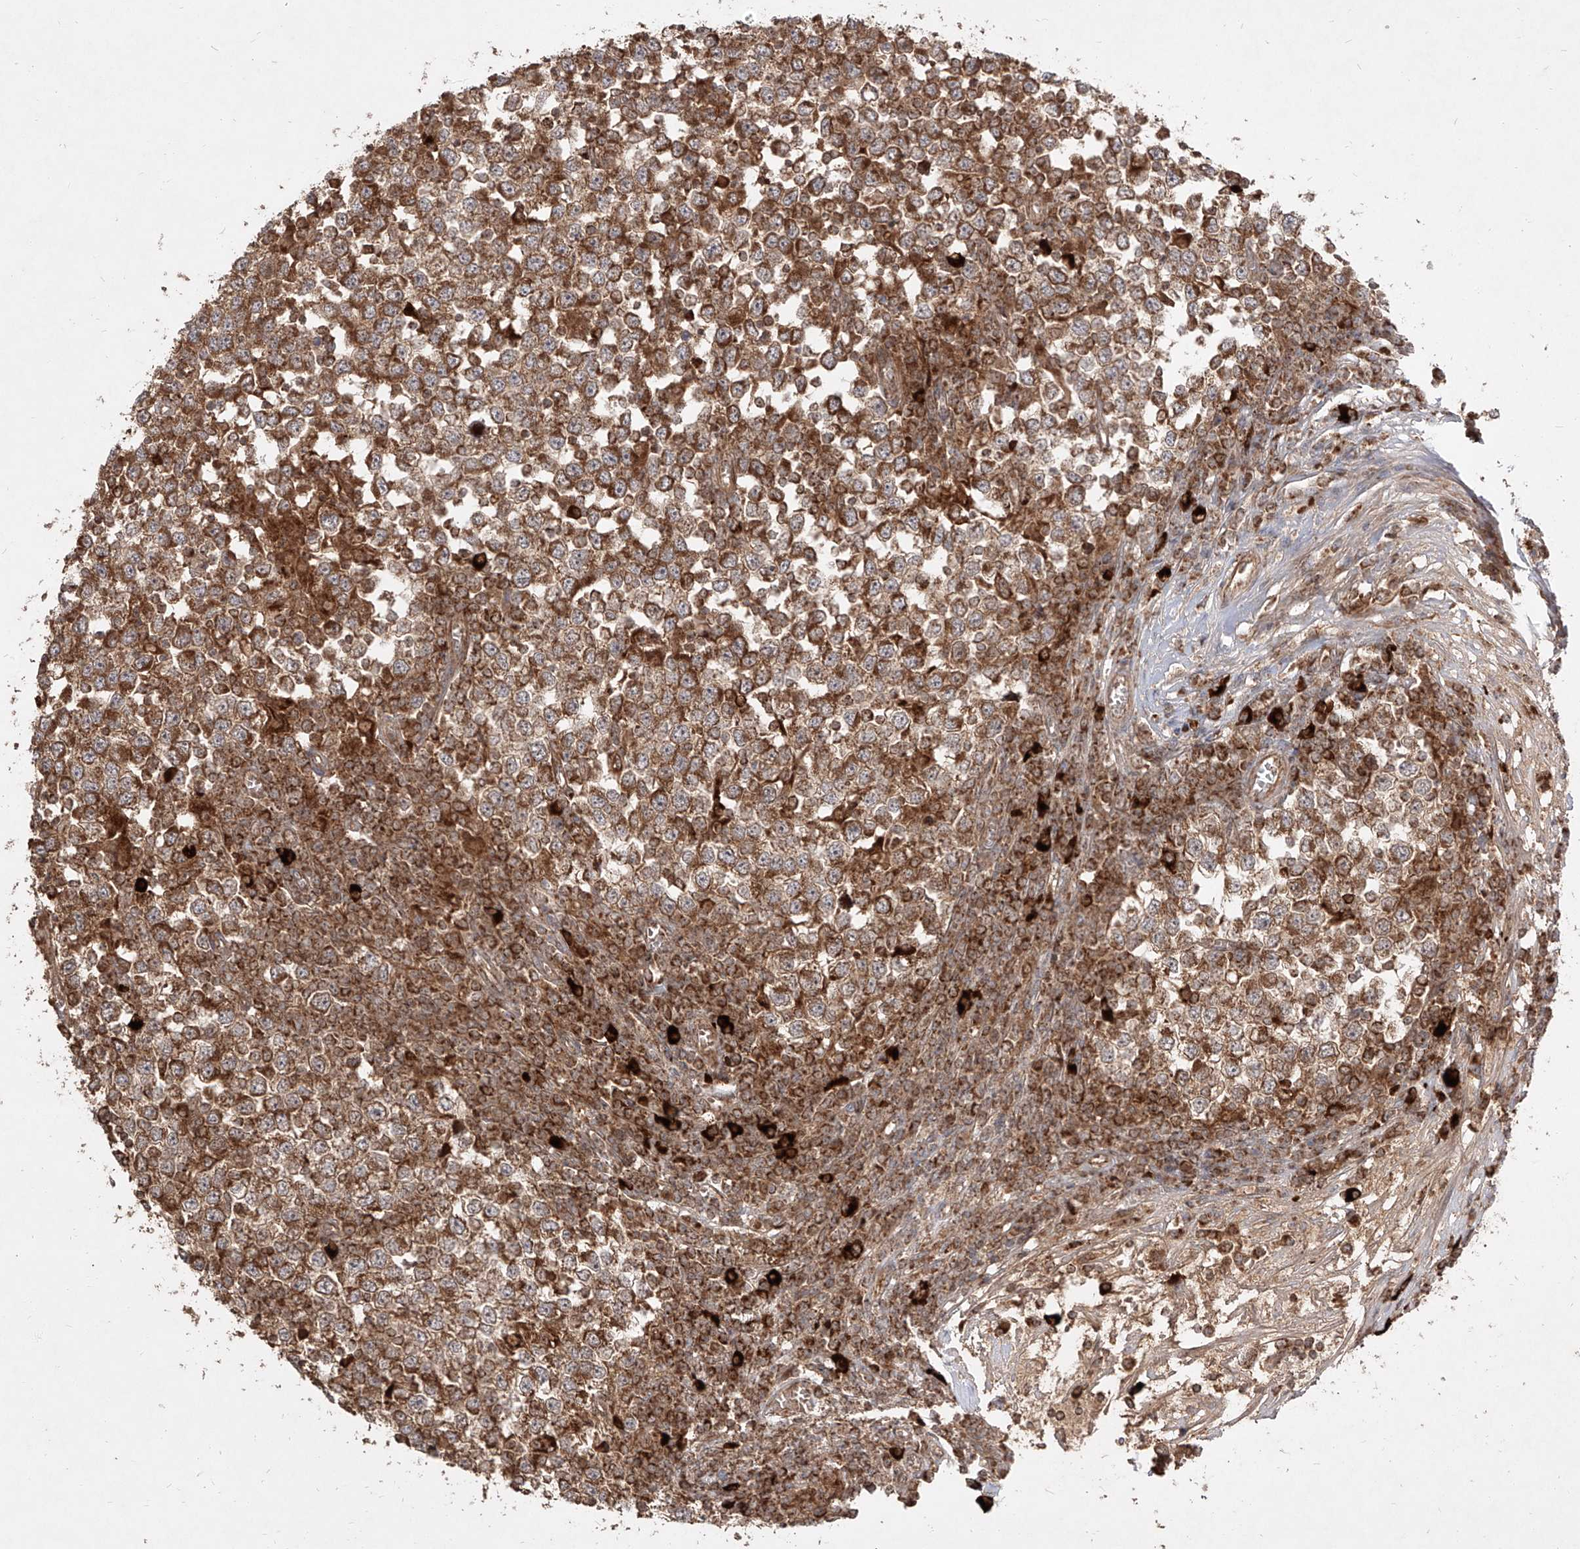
{"staining": {"intensity": "strong", "quantity": ">75%", "location": "cytoplasmic/membranous"}, "tissue": "testis cancer", "cell_type": "Tumor cells", "image_type": "cancer", "snomed": [{"axis": "morphology", "description": "Seminoma, NOS"}, {"axis": "topography", "description": "Testis"}], "caption": "Immunohistochemistry staining of seminoma (testis), which shows high levels of strong cytoplasmic/membranous staining in about >75% of tumor cells indicating strong cytoplasmic/membranous protein staining. The staining was performed using DAB (3,3'-diaminobenzidine) (brown) for protein detection and nuclei were counterstained in hematoxylin (blue).", "gene": "AIM2", "patient": {"sex": "male", "age": 65}}